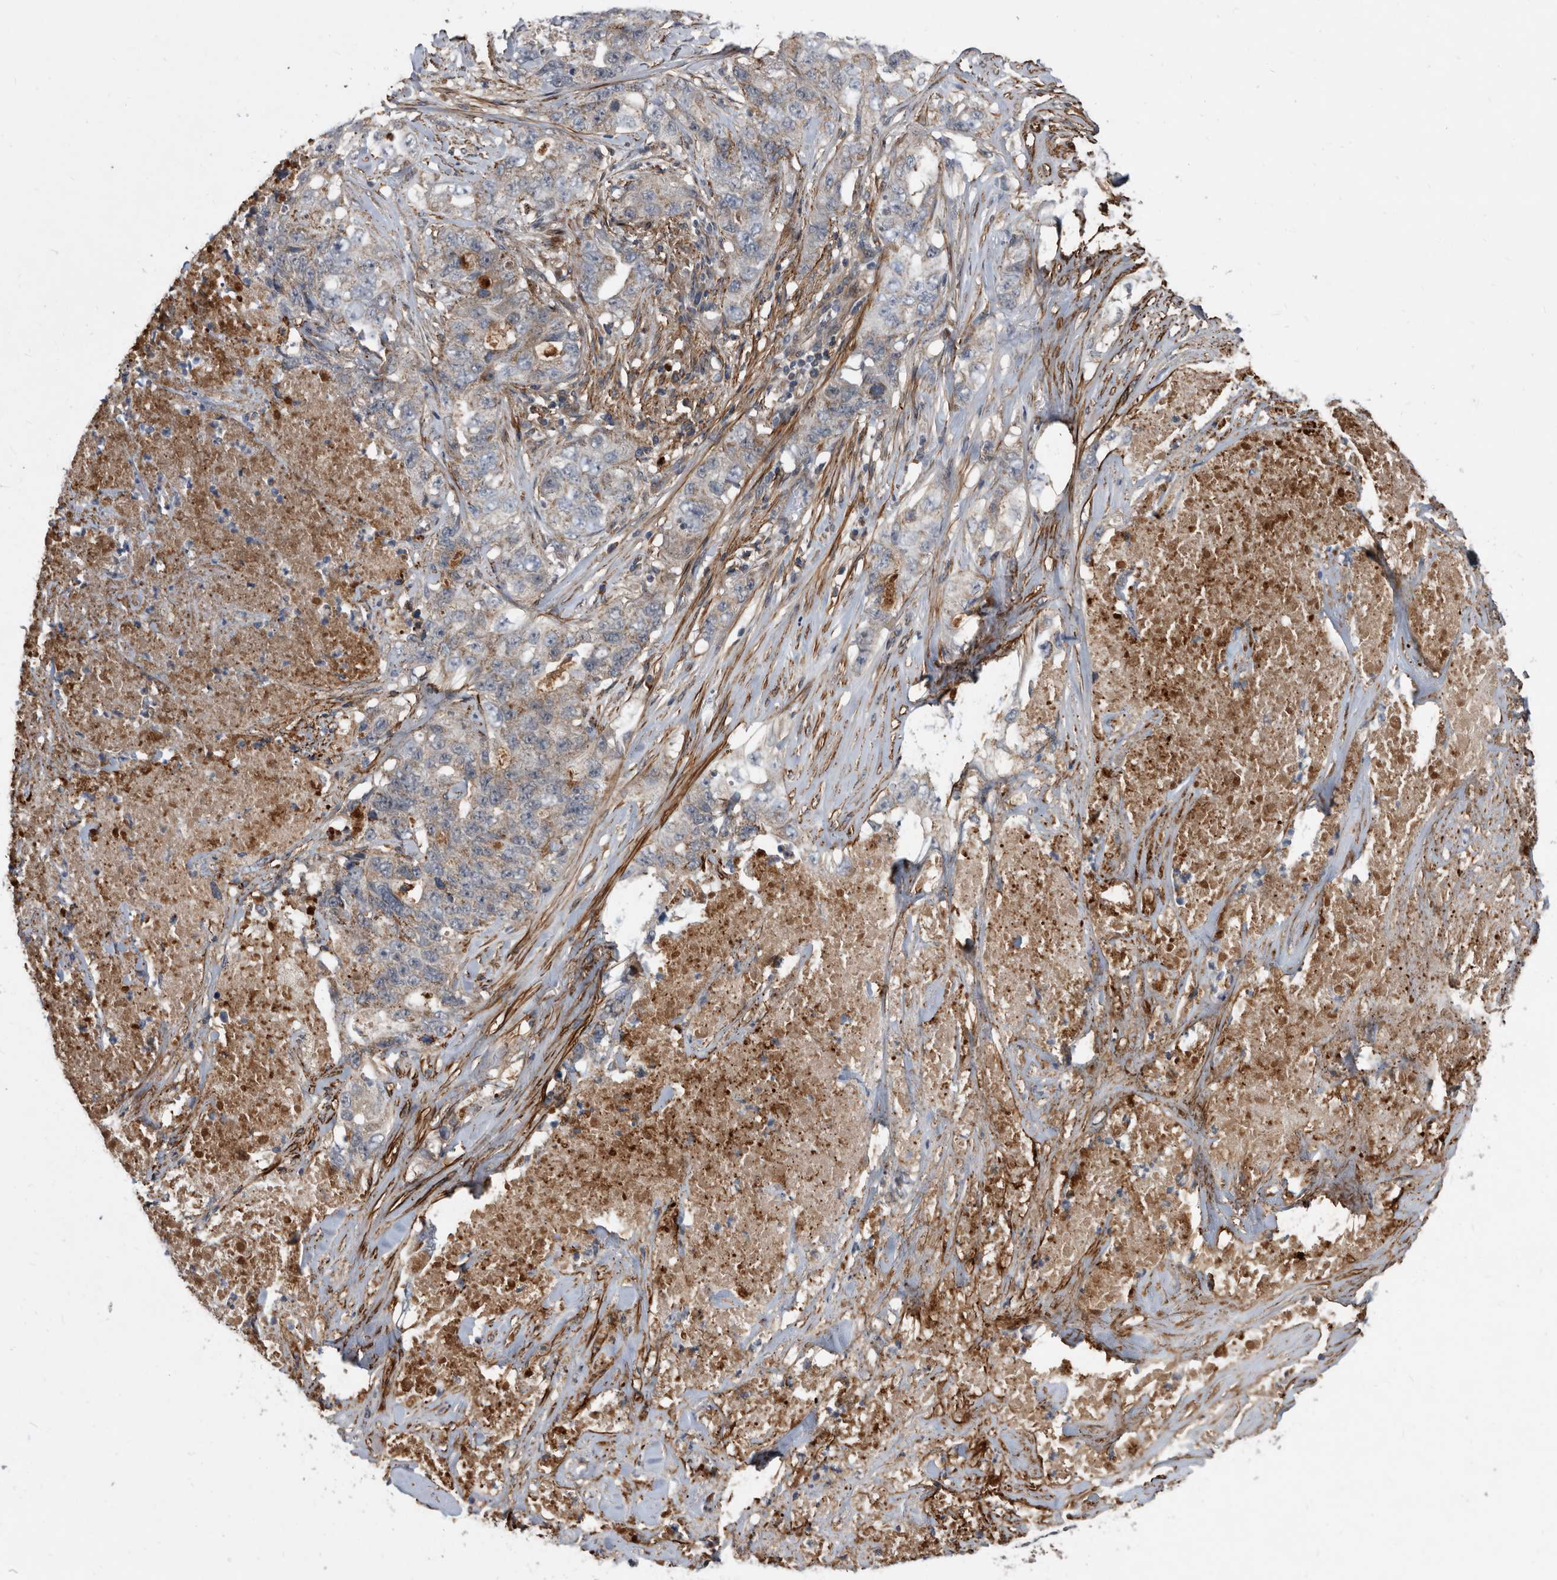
{"staining": {"intensity": "weak", "quantity": "25%-75%", "location": "cytoplasmic/membranous"}, "tissue": "lung cancer", "cell_type": "Tumor cells", "image_type": "cancer", "snomed": [{"axis": "morphology", "description": "Adenocarcinoma, NOS"}, {"axis": "topography", "description": "Lung"}], "caption": "Human lung cancer (adenocarcinoma) stained with a protein marker shows weak staining in tumor cells.", "gene": "PI15", "patient": {"sex": "female", "age": 51}}